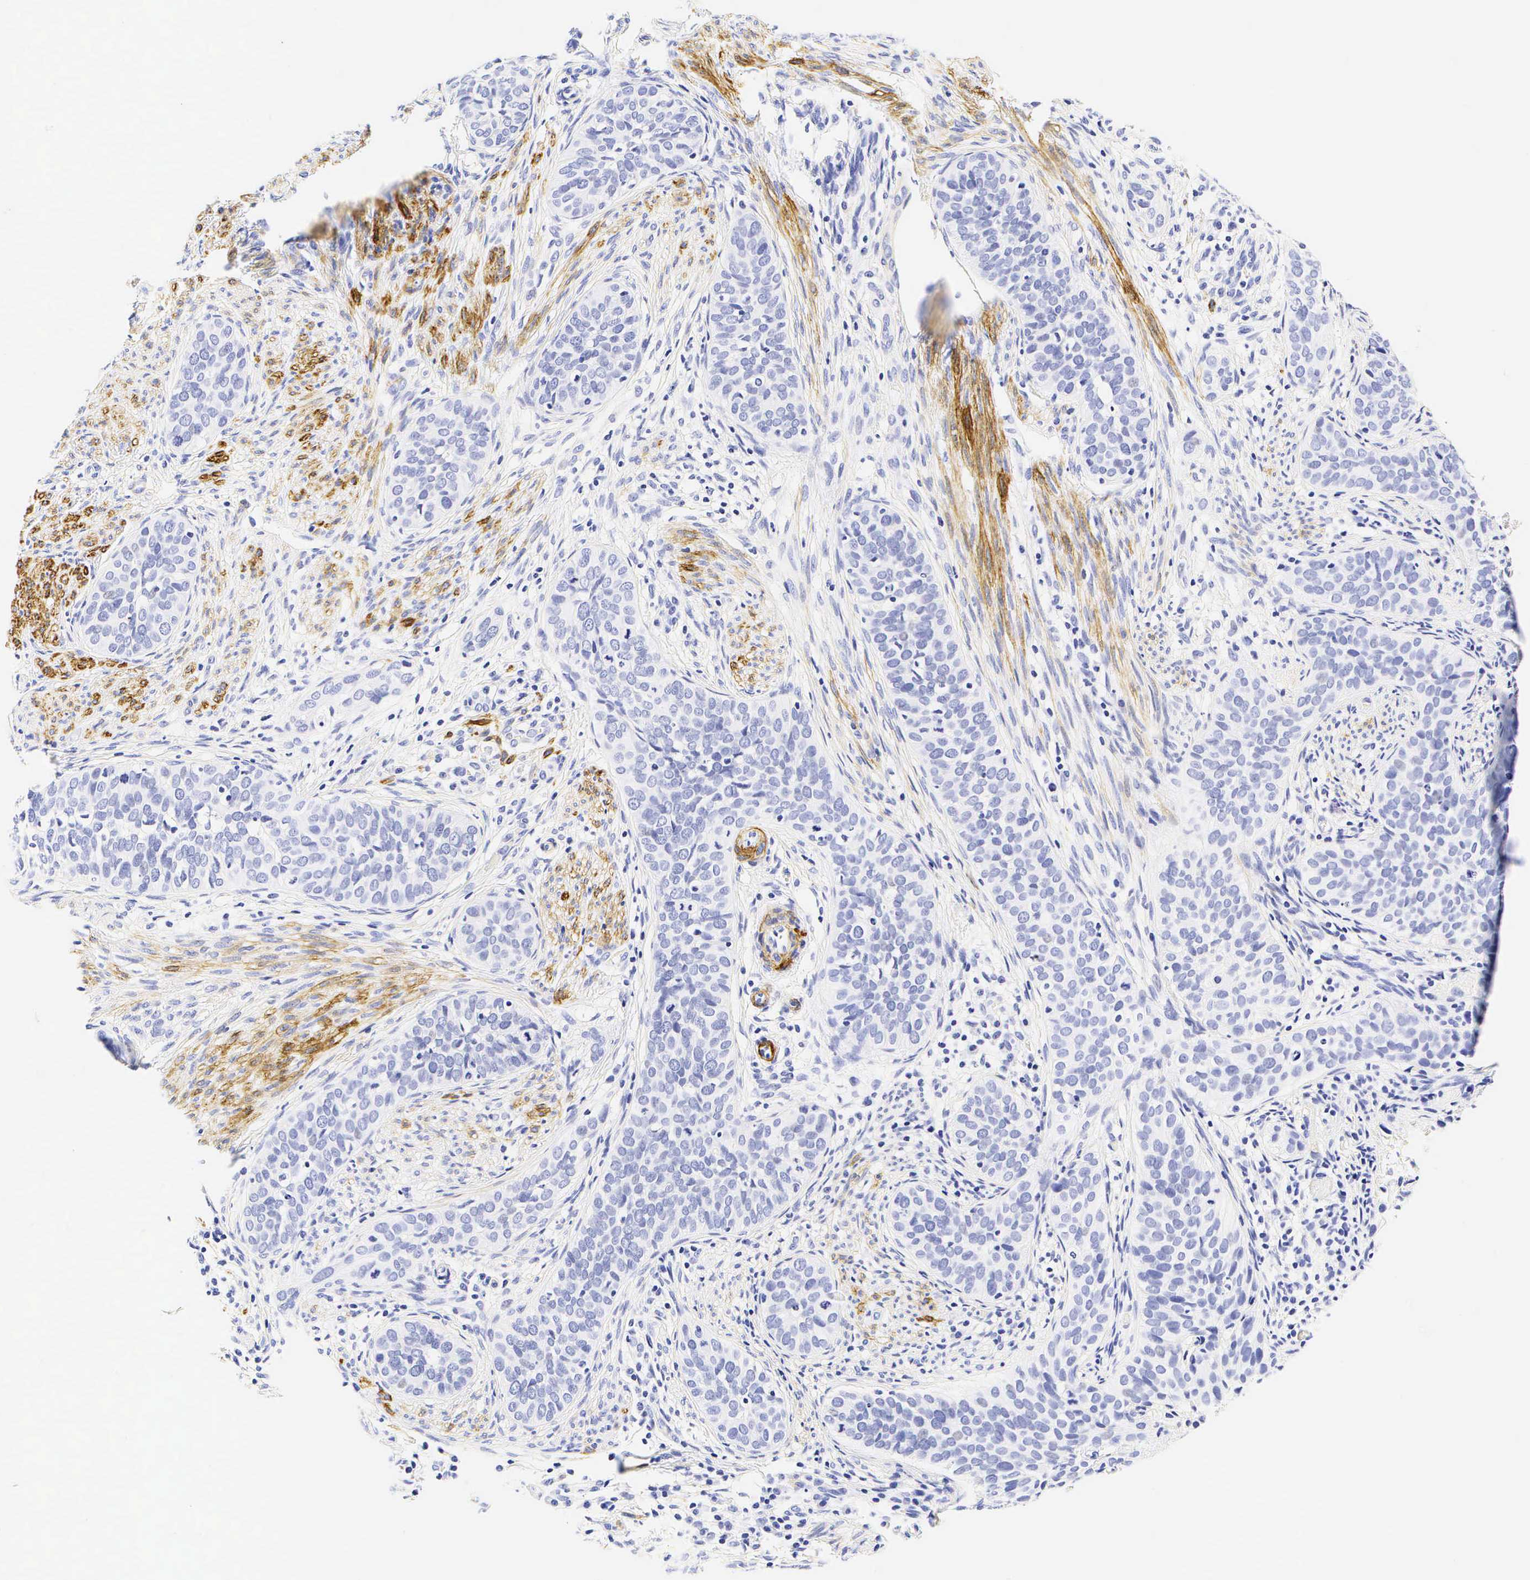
{"staining": {"intensity": "negative", "quantity": "none", "location": "none"}, "tissue": "cervical cancer", "cell_type": "Tumor cells", "image_type": "cancer", "snomed": [{"axis": "morphology", "description": "Squamous cell carcinoma, NOS"}, {"axis": "topography", "description": "Cervix"}], "caption": "Histopathology image shows no significant protein positivity in tumor cells of cervical cancer (squamous cell carcinoma). Nuclei are stained in blue.", "gene": "CALD1", "patient": {"sex": "female", "age": 31}}